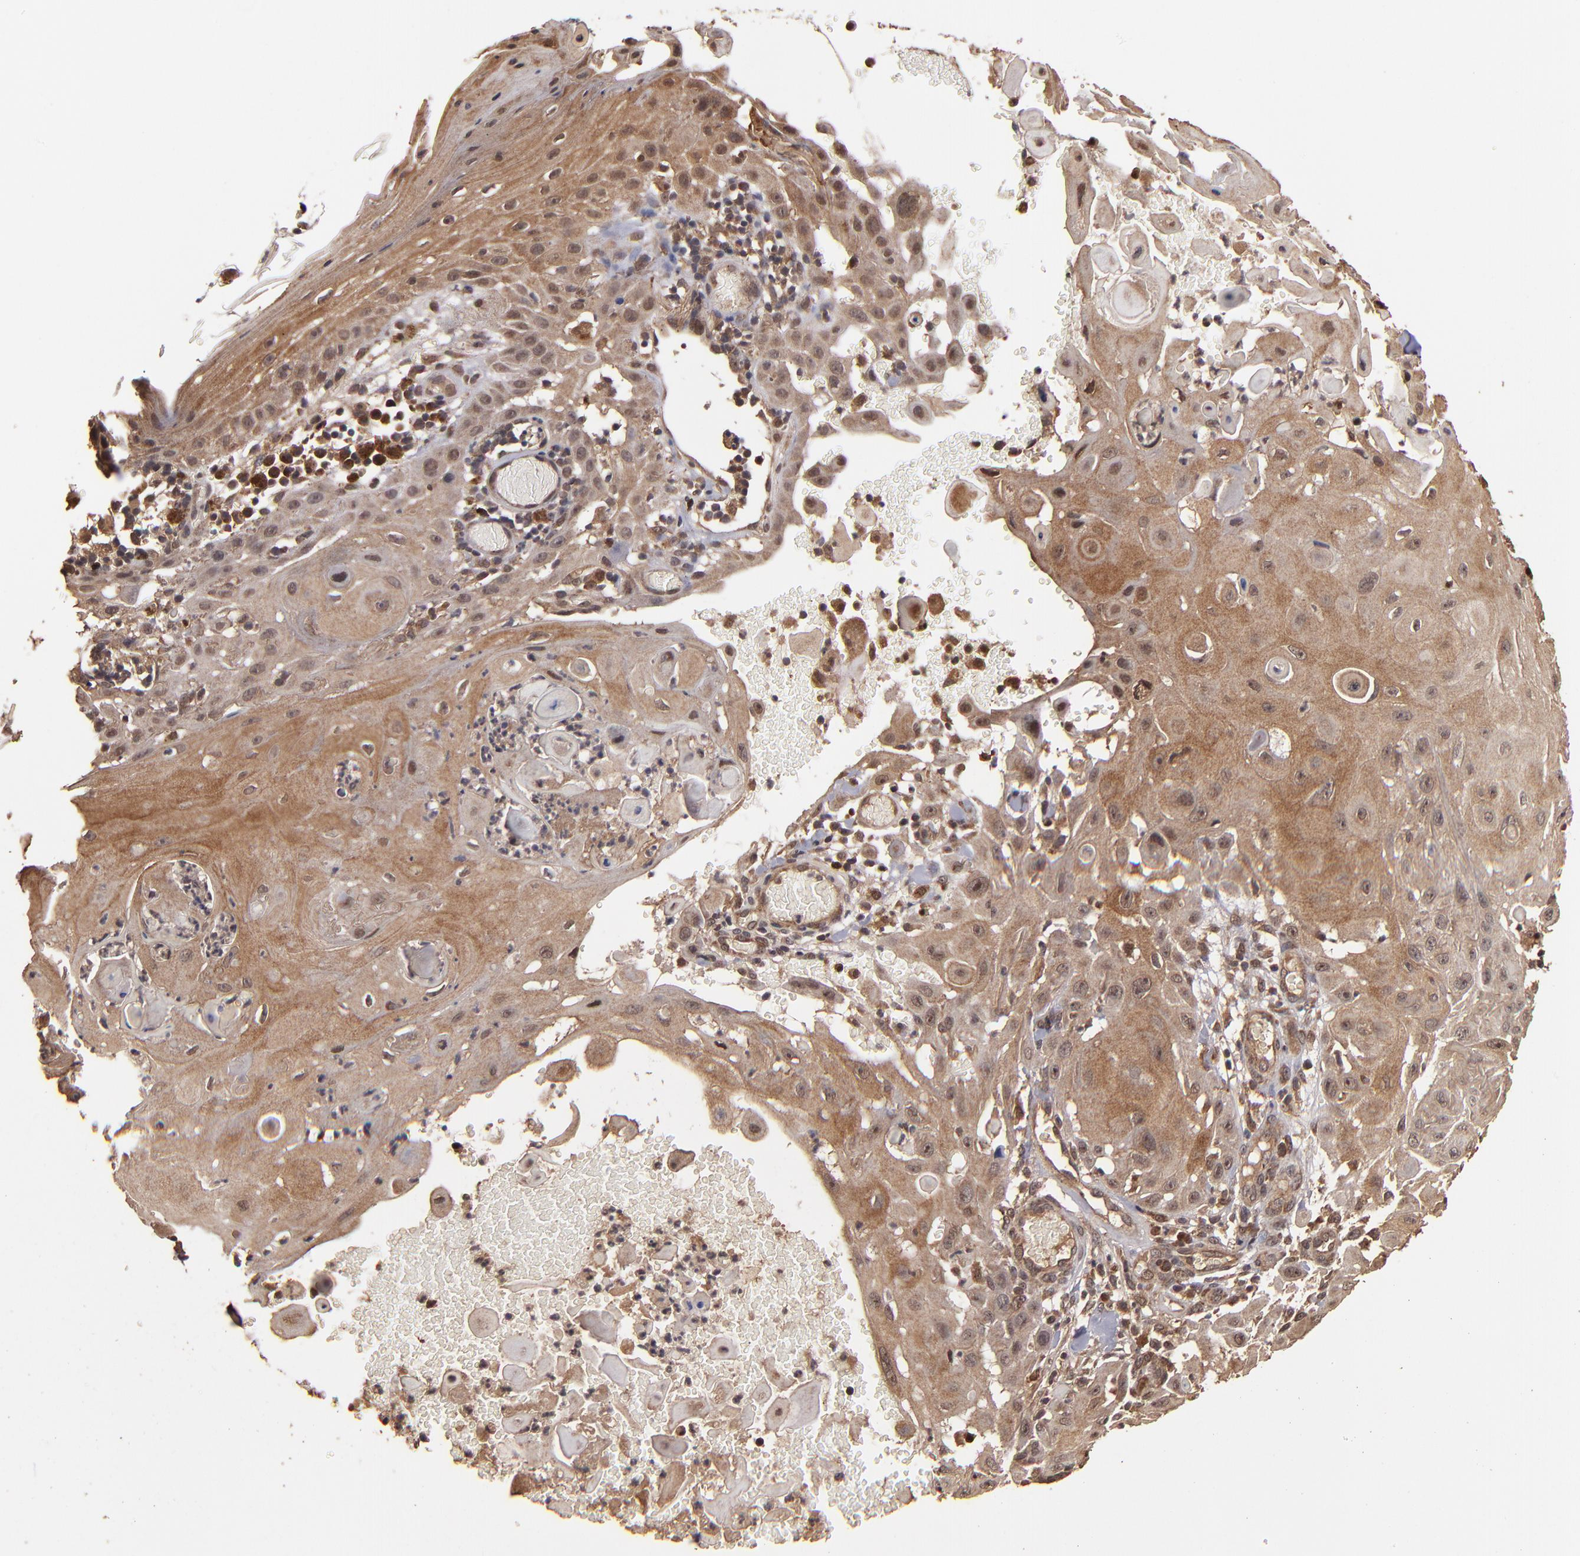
{"staining": {"intensity": "strong", "quantity": ">75%", "location": "cytoplasmic/membranous"}, "tissue": "skin cancer", "cell_type": "Tumor cells", "image_type": "cancer", "snomed": [{"axis": "morphology", "description": "Squamous cell carcinoma, NOS"}, {"axis": "topography", "description": "Skin"}], "caption": "Skin squamous cell carcinoma stained for a protein shows strong cytoplasmic/membranous positivity in tumor cells. (DAB (3,3'-diaminobenzidine) IHC with brightfield microscopy, high magnification).", "gene": "NFE2L2", "patient": {"sex": "male", "age": 24}}